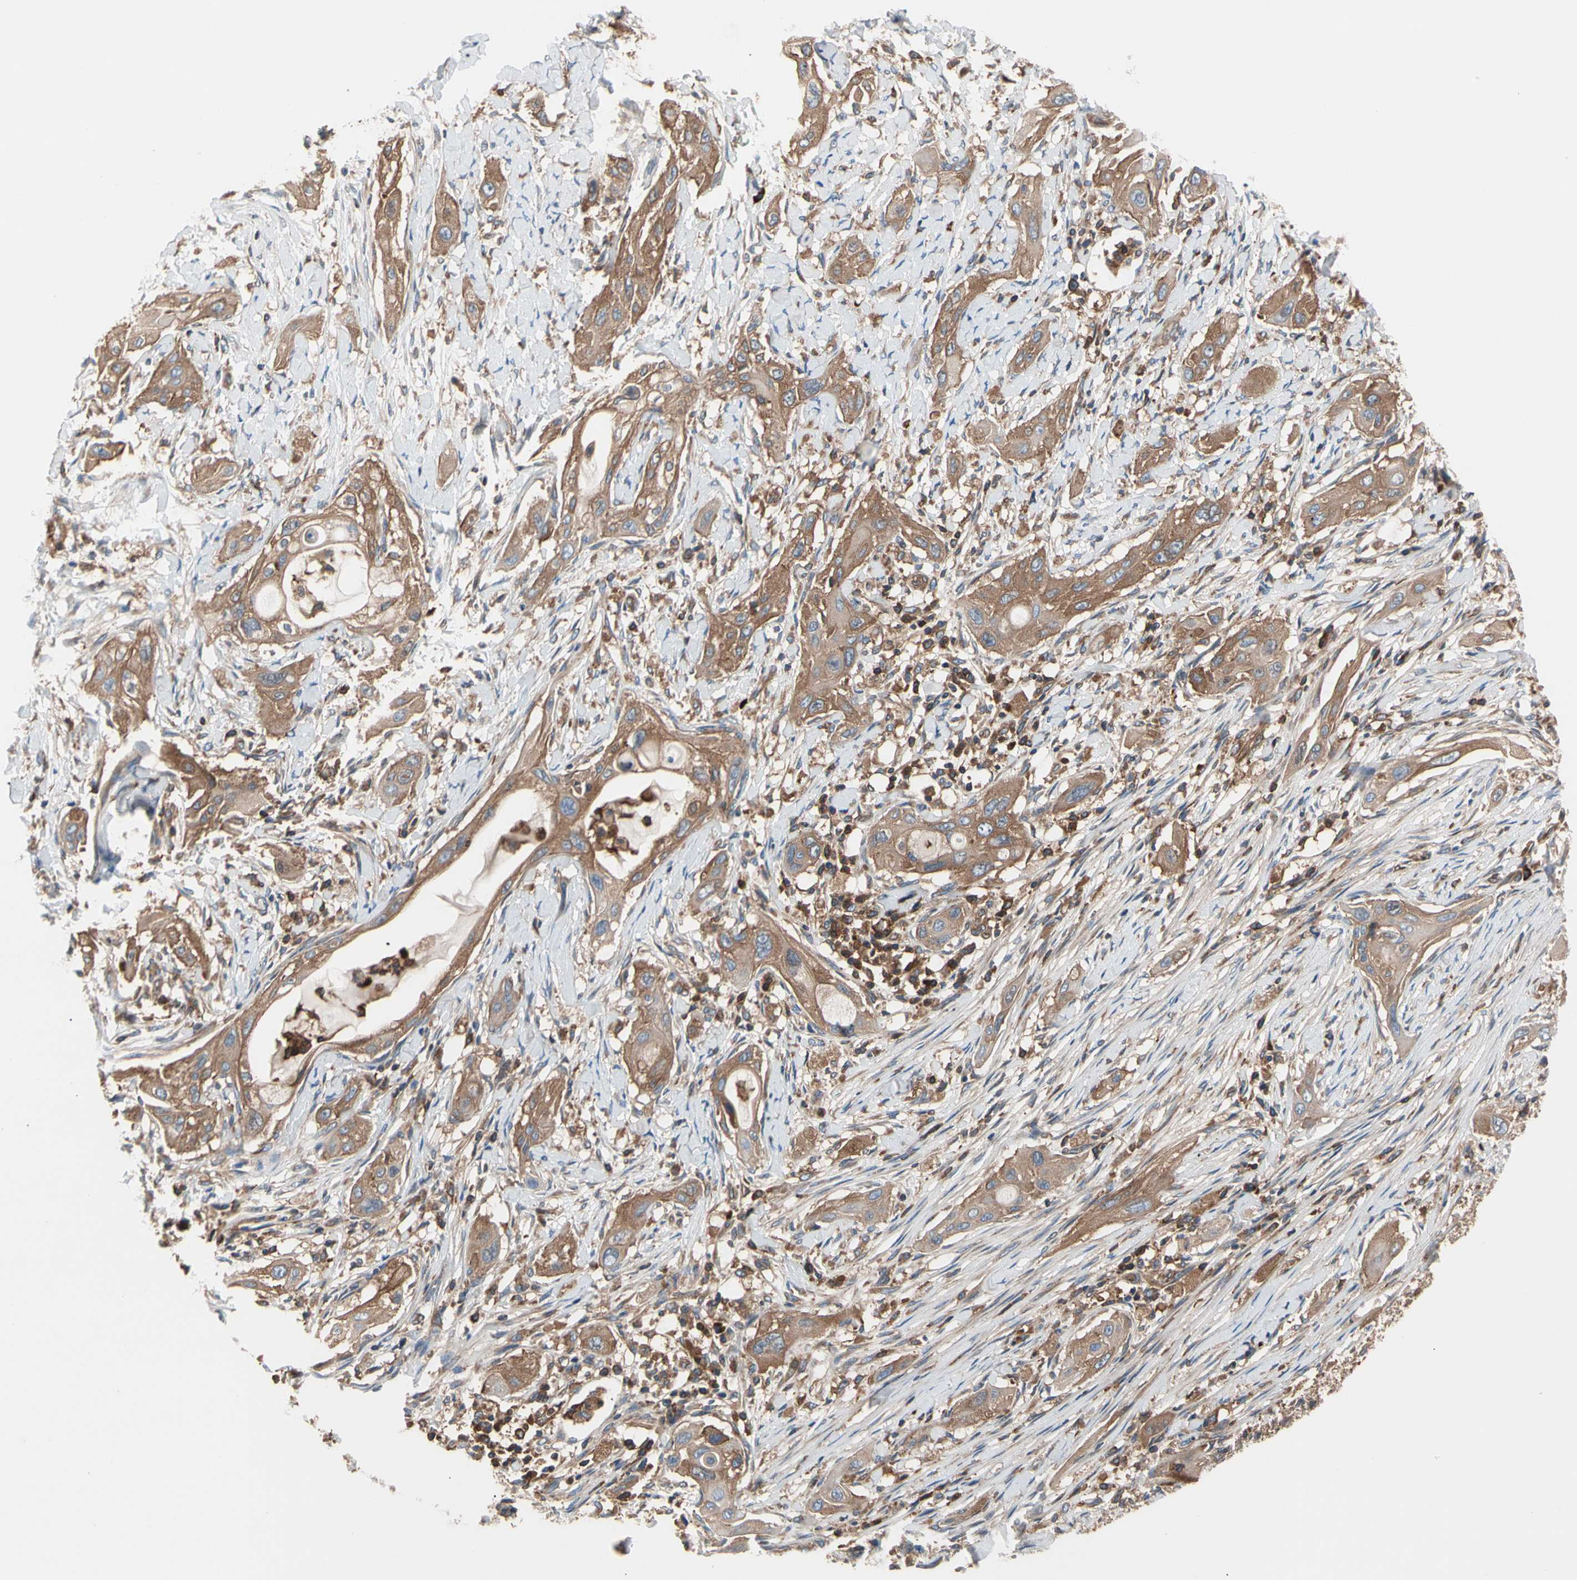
{"staining": {"intensity": "moderate", "quantity": ">75%", "location": "cytoplasmic/membranous"}, "tissue": "lung cancer", "cell_type": "Tumor cells", "image_type": "cancer", "snomed": [{"axis": "morphology", "description": "Squamous cell carcinoma, NOS"}, {"axis": "topography", "description": "Lung"}], "caption": "Immunohistochemistry photomicrograph of human squamous cell carcinoma (lung) stained for a protein (brown), which displays medium levels of moderate cytoplasmic/membranous staining in approximately >75% of tumor cells.", "gene": "ROCK1", "patient": {"sex": "female", "age": 47}}